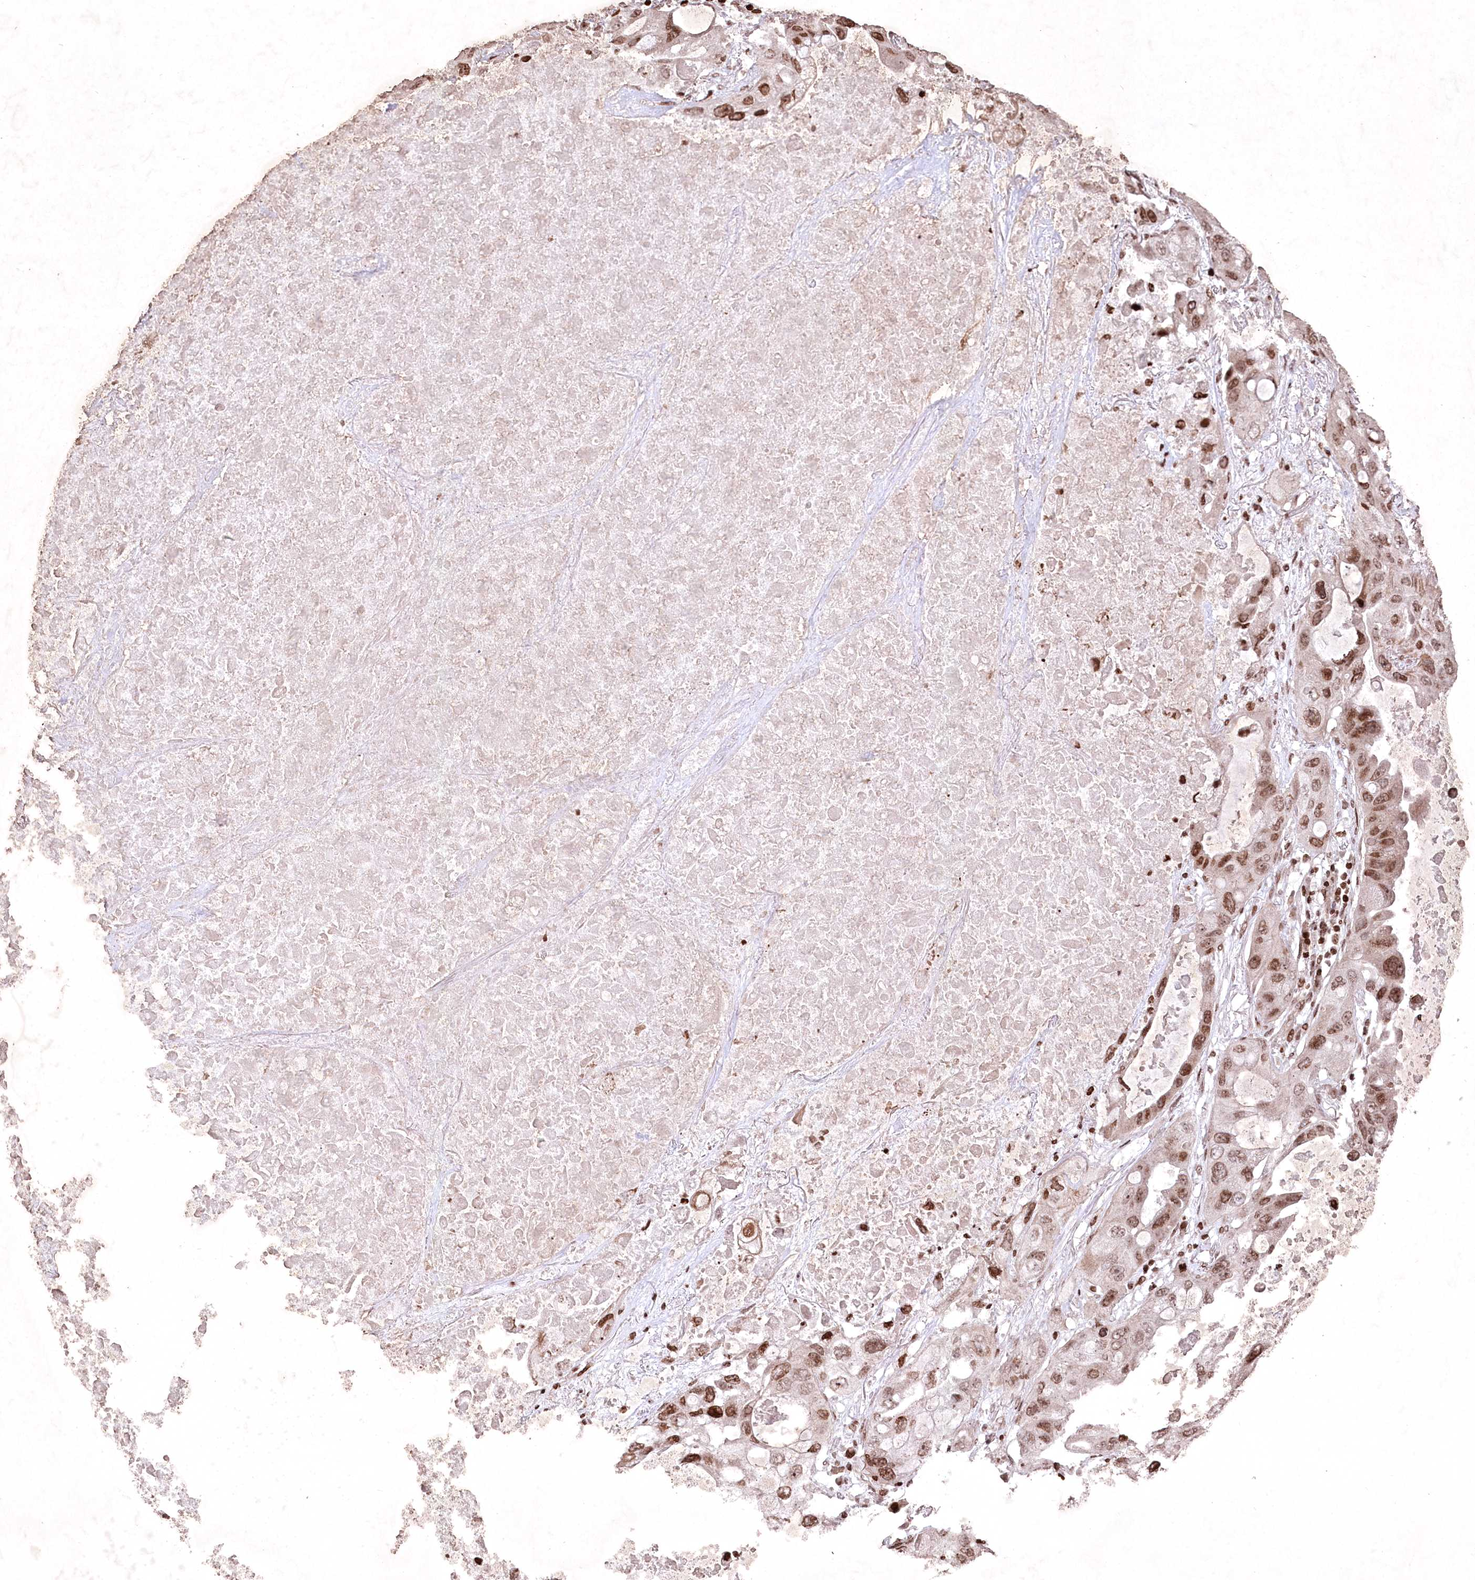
{"staining": {"intensity": "moderate", "quantity": ">75%", "location": "nuclear"}, "tissue": "lung cancer", "cell_type": "Tumor cells", "image_type": "cancer", "snomed": [{"axis": "morphology", "description": "Squamous cell carcinoma, NOS"}, {"axis": "topography", "description": "Lung"}], "caption": "Protein analysis of squamous cell carcinoma (lung) tissue demonstrates moderate nuclear expression in about >75% of tumor cells.", "gene": "CCSER2", "patient": {"sex": "female", "age": 73}}